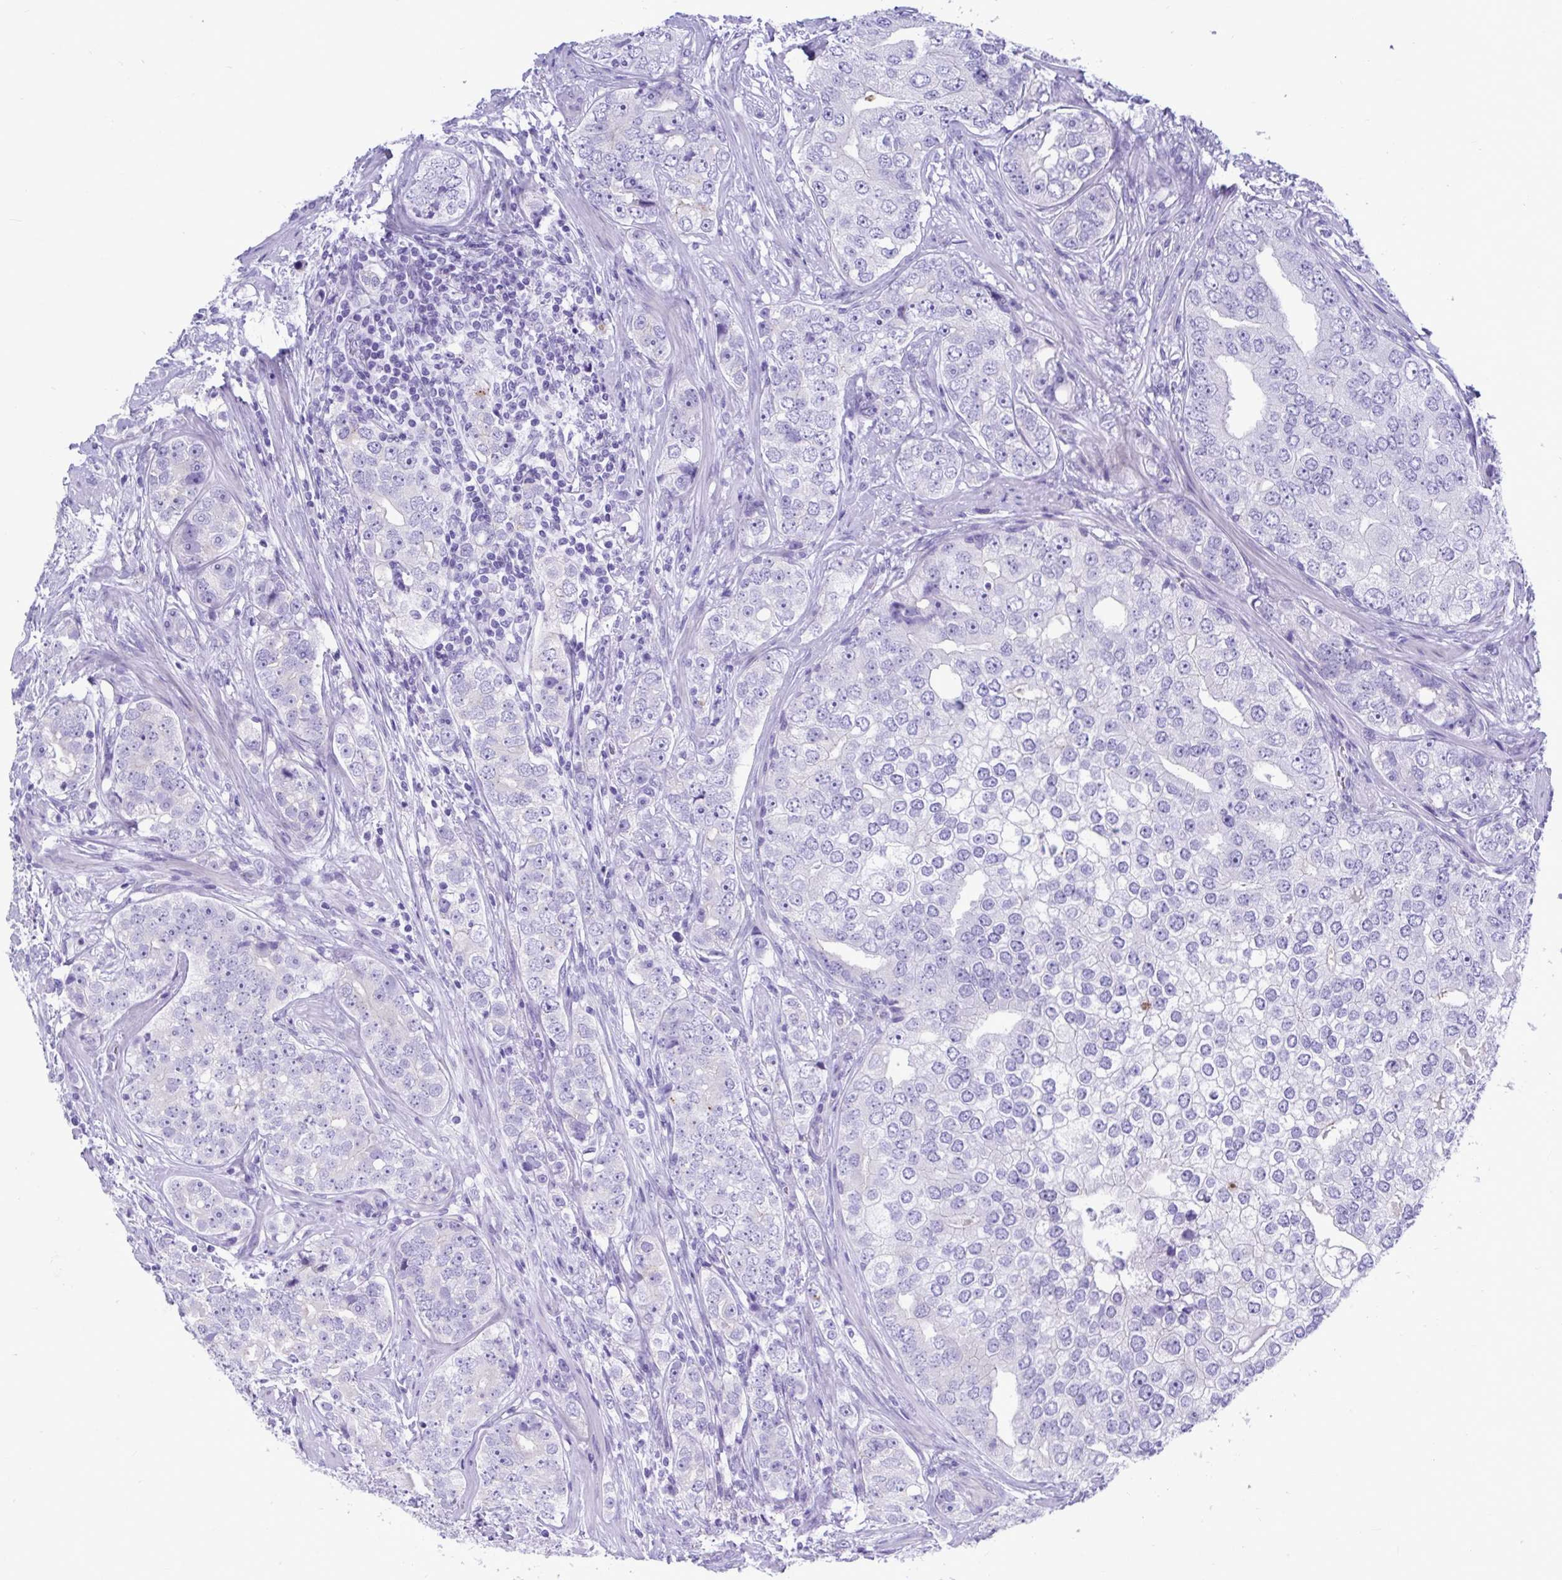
{"staining": {"intensity": "negative", "quantity": "none", "location": "none"}, "tissue": "prostate cancer", "cell_type": "Tumor cells", "image_type": "cancer", "snomed": [{"axis": "morphology", "description": "Adenocarcinoma, High grade"}, {"axis": "topography", "description": "Prostate"}], "caption": "Immunohistochemical staining of high-grade adenocarcinoma (prostate) exhibits no significant positivity in tumor cells.", "gene": "TTC30B", "patient": {"sex": "male", "age": 60}}